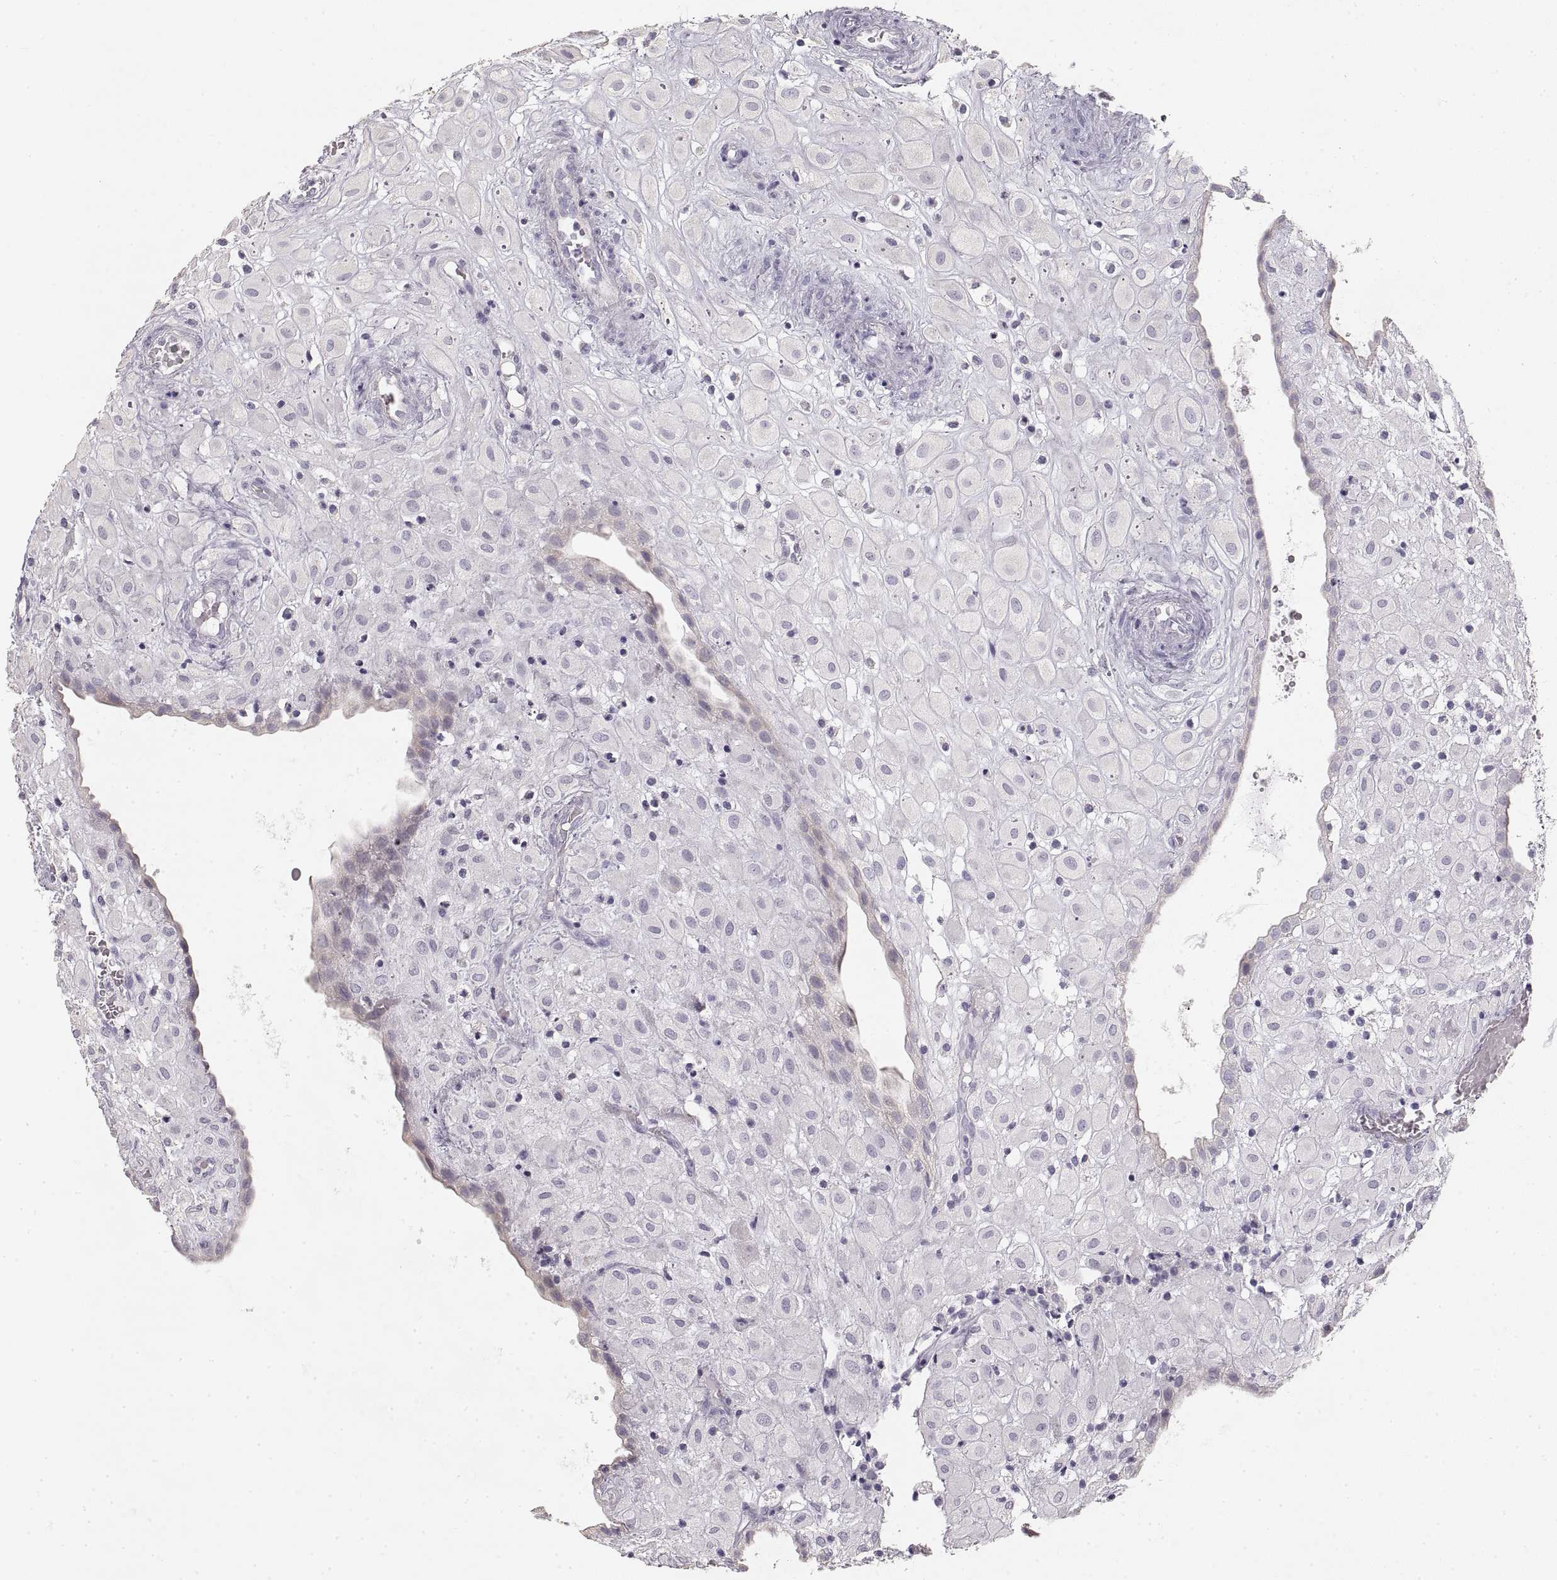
{"staining": {"intensity": "negative", "quantity": "none", "location": "none"}, "tissue": "placenta", "cell_type": "Decidual cells", "image_type": "normal", "snomed": [{"axis": "morphology", "description": "Normal tissue, NOS"}, {"axis": "topography", "description": "Placenta"}], "caption": "Decidual cells are negative for brown protein staining in normal placenta. (Stains: DAB (3,3'-diaminobenzidine) IHC with hematoxylin counter stain, Microscopy: brightfield microscopy at high magnification).", "gene": "ZP3", "patient": {"sex": "female", "age": 24}}